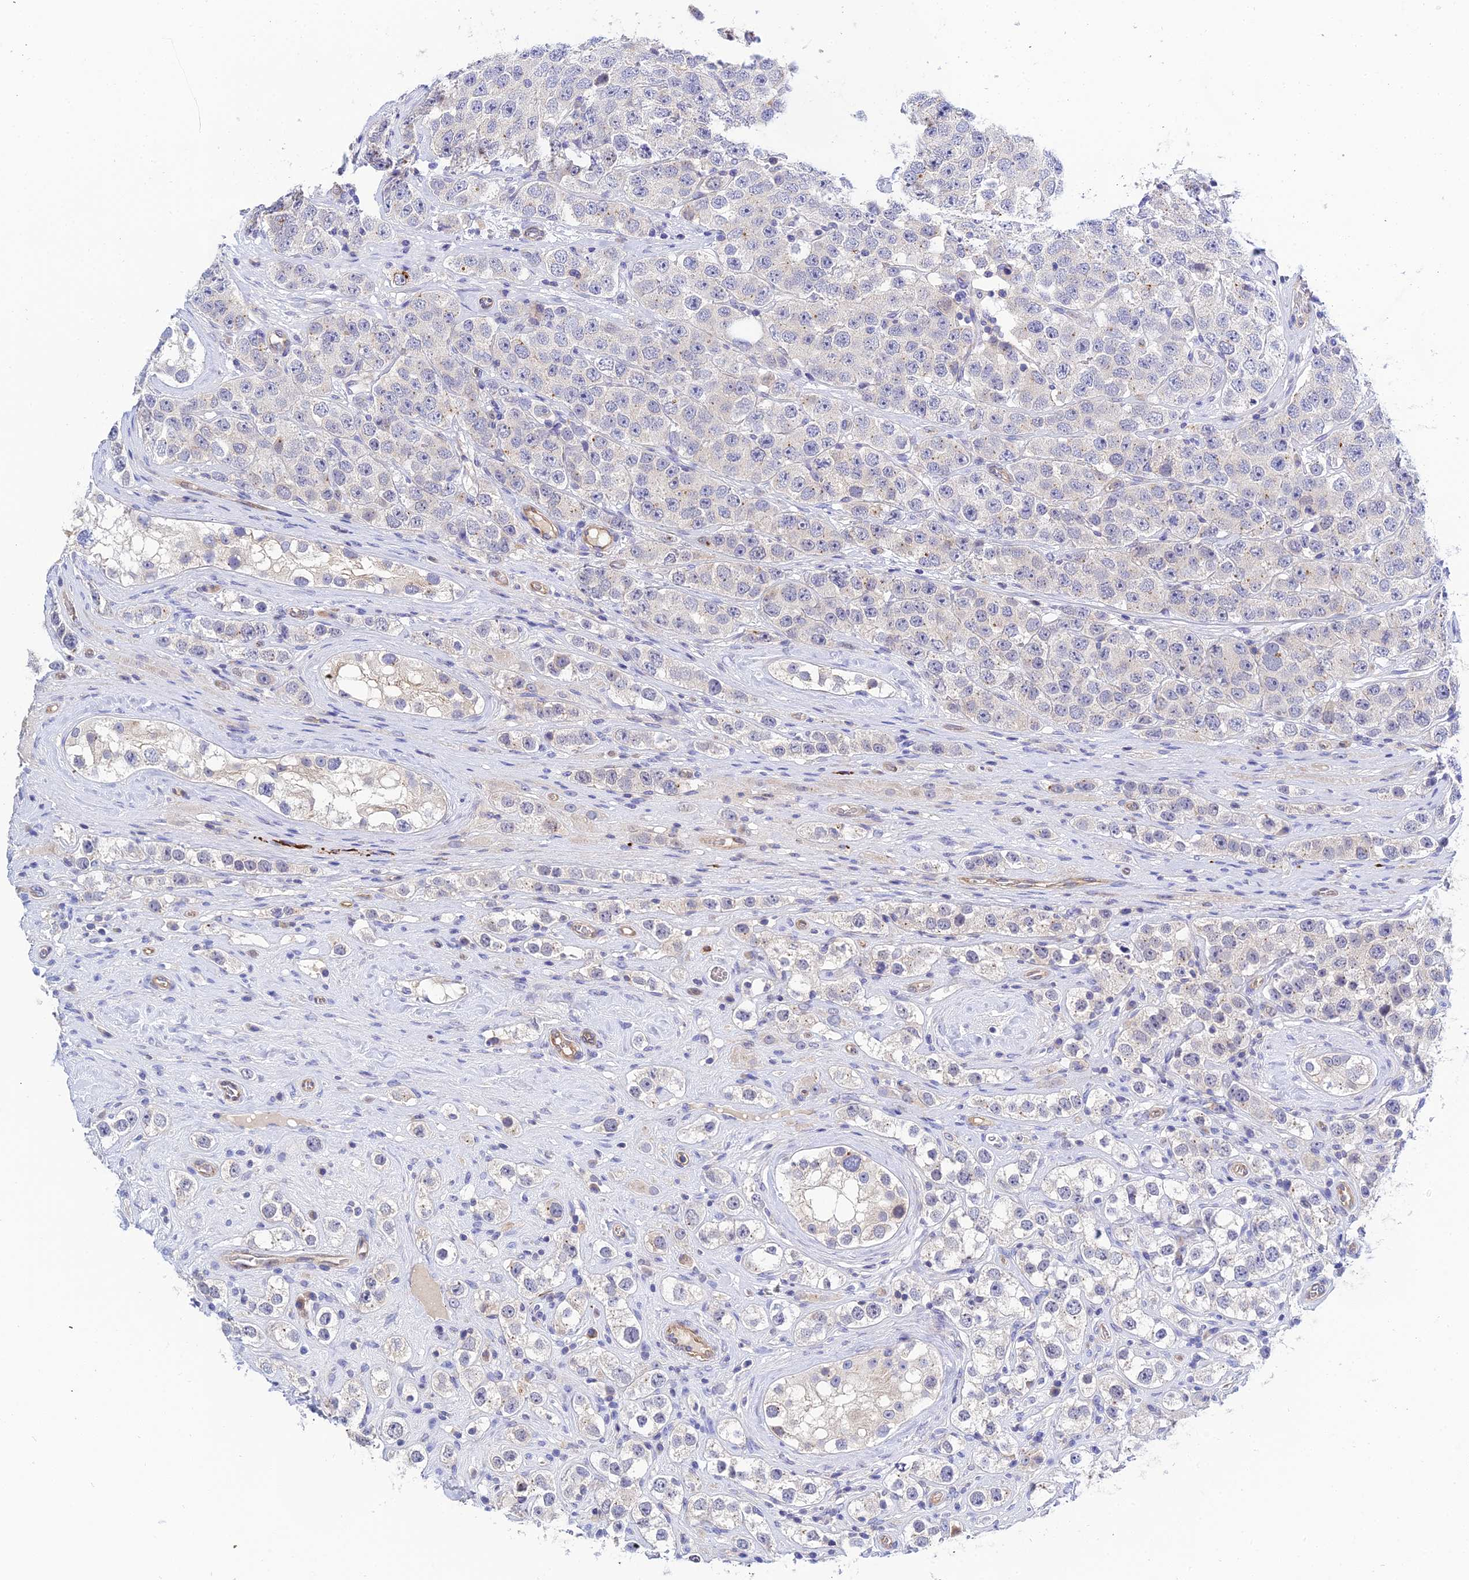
{"staining": {"intensity": "negative", "quantity": "none", "location": "none"}, "tissue": "testis cancer", "cell_type": "Tumor cells", "image_type": "cancer", "snomed": [{"axis": "morphology", "description": "Seminoma, NOS"}, {"axis": "topography", "description": "Testis"}], "caption": "The IHC micrograph has no significant expression in tumor cells of testis cancer (seminoma) tissue.", "gene": "APOBEC3H", "patient": {"sex": "male", "age": 28}}